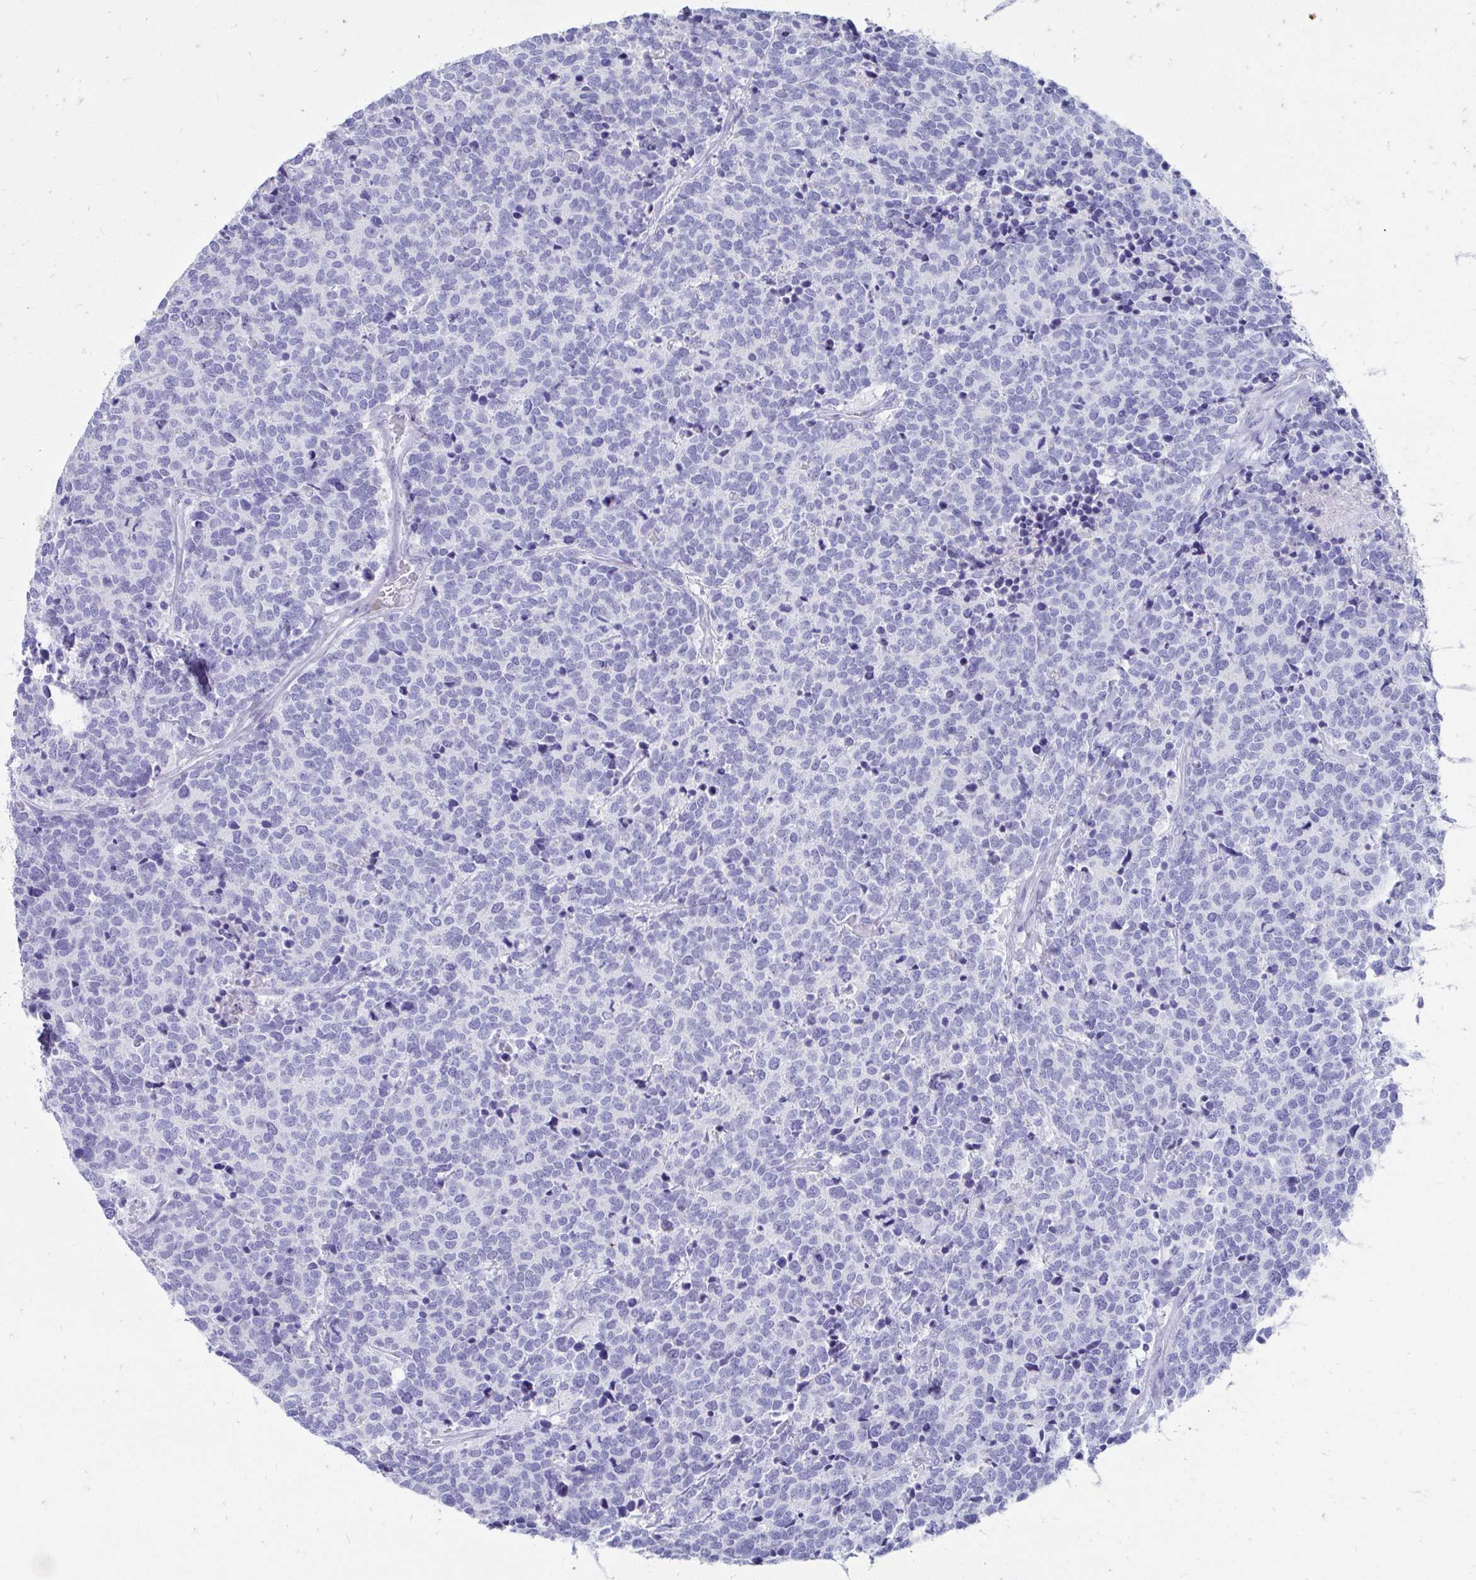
{"staining": {"intensity": "negative", "quantity": "none", "location": "none"}, "tissue": "carcinoid", "cell_type": "Tumor cells", "image_type": "cancer", "snomed": [{"axis": "morphology", "description": "Carcinoid, malignant, NOS"}, {"axis": "topography", "description": "Skin"}], "caption": "This is an immunohistochemistry image of carcinoid (malignant). There is no positivity in tumor cells.", "gene": "SEC14L3", "patient": {"sex": "female", "age": 79}}